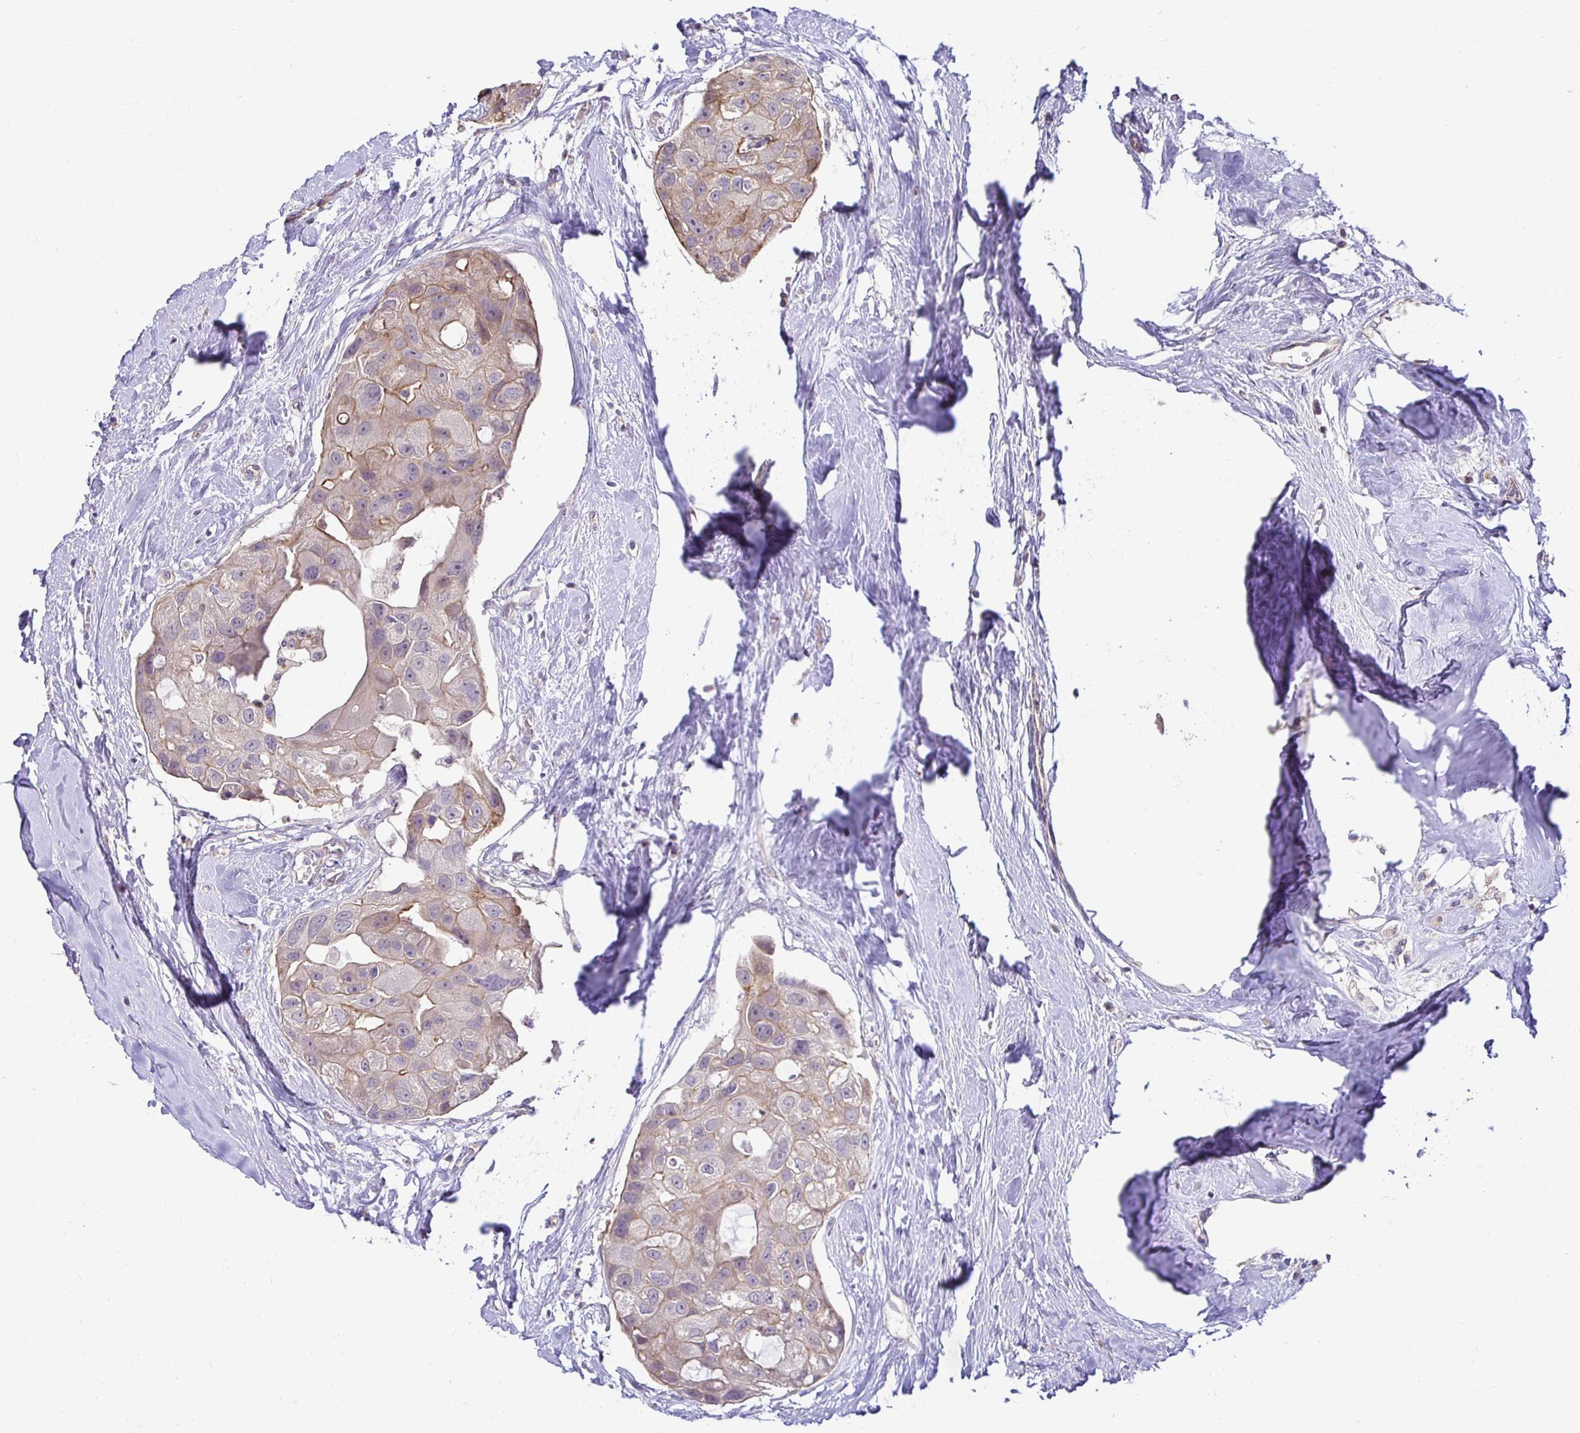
{"staining": {"intensity": "weak", "quantity": "<25%", "location": "cytoplasmic/membranous"}, "tissue": "breast cancer", "cell_type": "Tumor cells", "image_type": "cancer", "snomed": [{"axis": "morphology", "description": "Duct carcinoma"}, {"axis": "topography", "description": "Breast"}], "caption": "Tumor cells show no significant positivity in breast cancer.", "gene": "SLC9A1", "patient": {"sex": "female", "age": 43}}